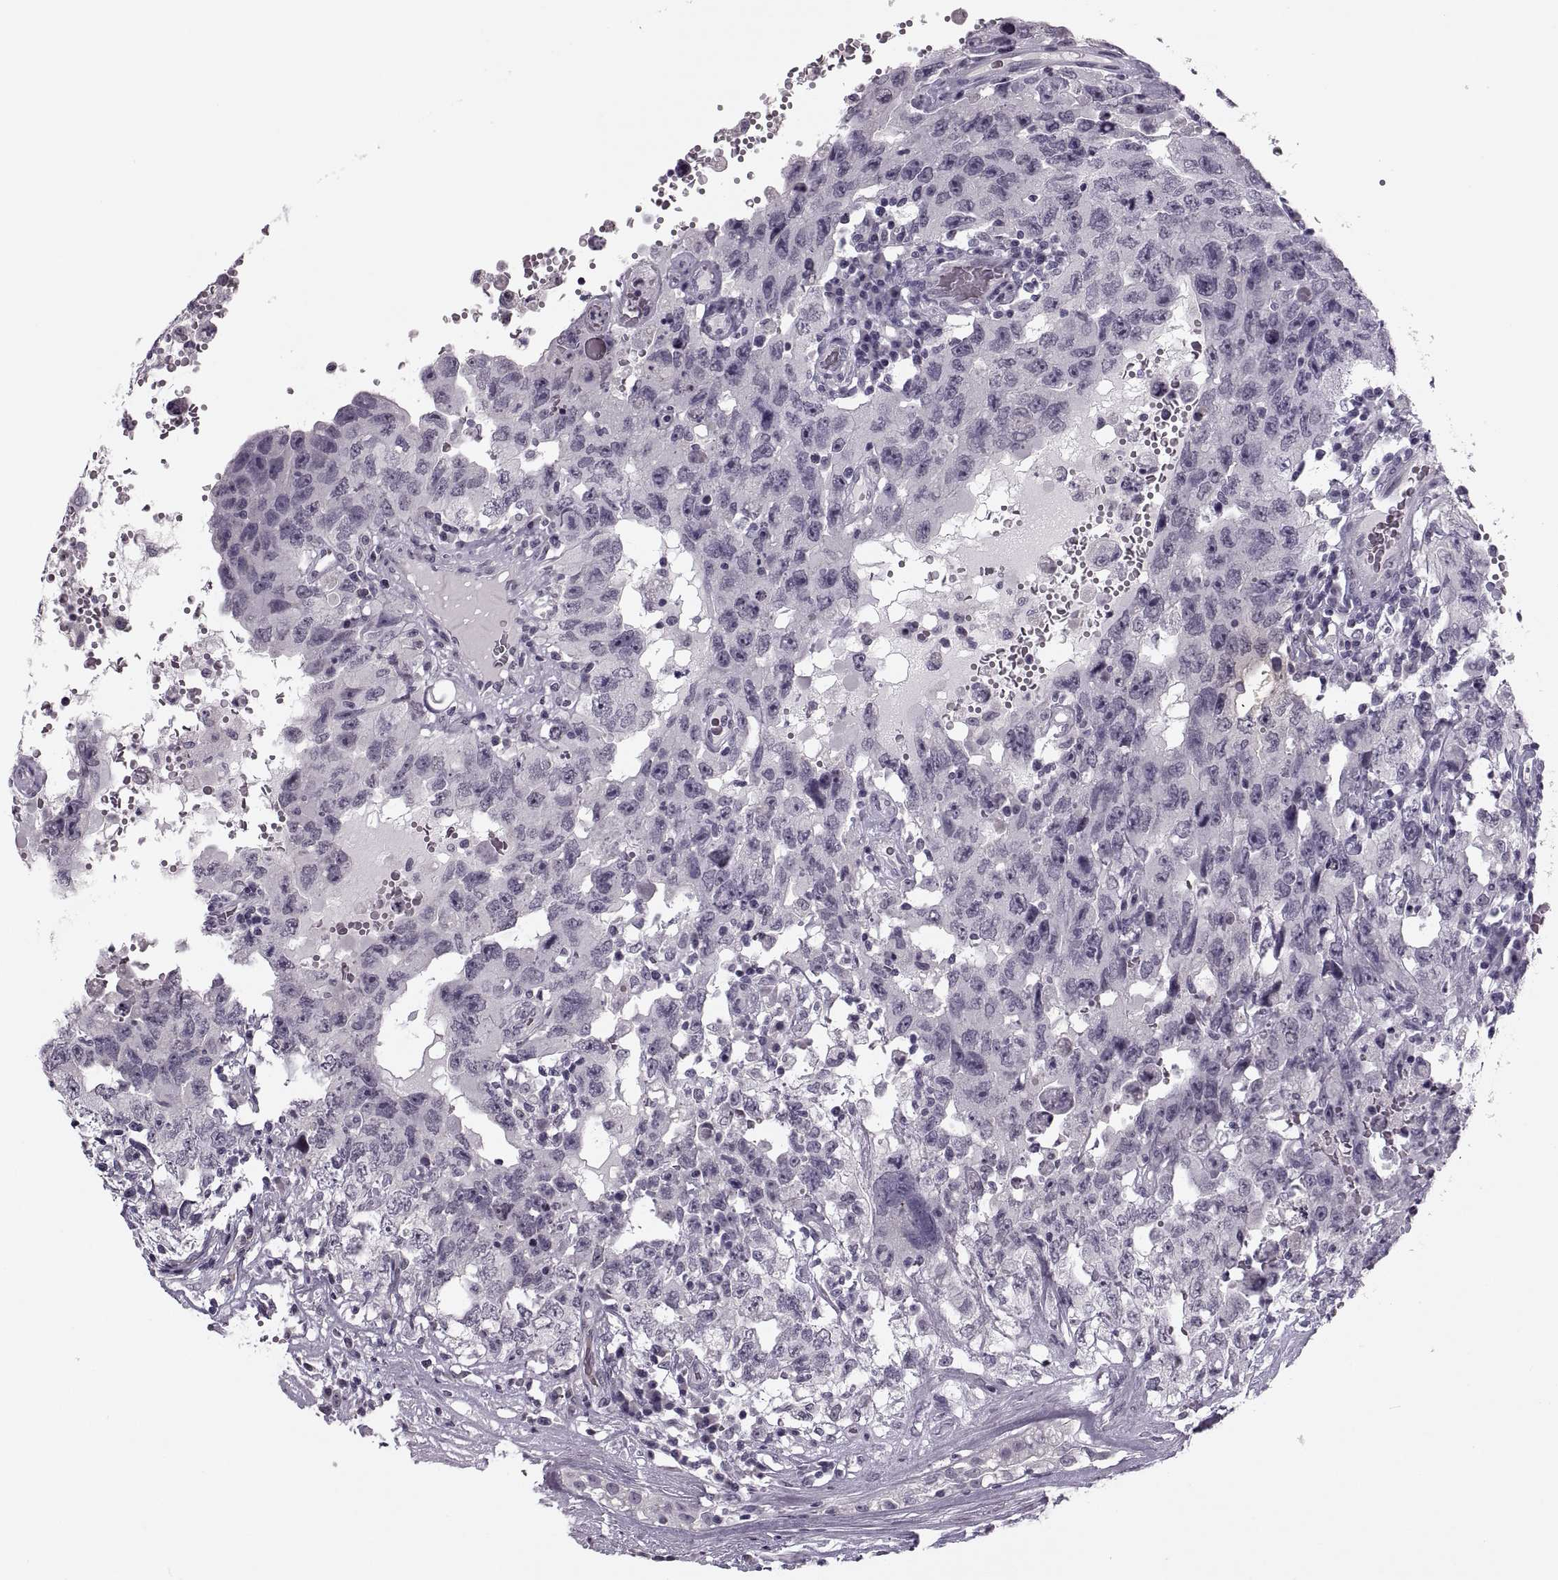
{"staining": {"intensity": "negative", "quantity": "none", "location": "none"}, "tissue": "testis cancer", "cell_type": "Tumor cells", "image_type": "cancer", "snomed": [{"axis": "morphology", "description": "Carcinoma, Embryonal, NOS"}, {"axis": "topography", "description": "Testis"}], "caption": "This is a image of immunohistochemistry (IHC) staining of testis embryonal carcinoma, which shows no positivity in tumor cells.", "gene": "PAGE5", "patient": {"sex": "male", "age": 26}}